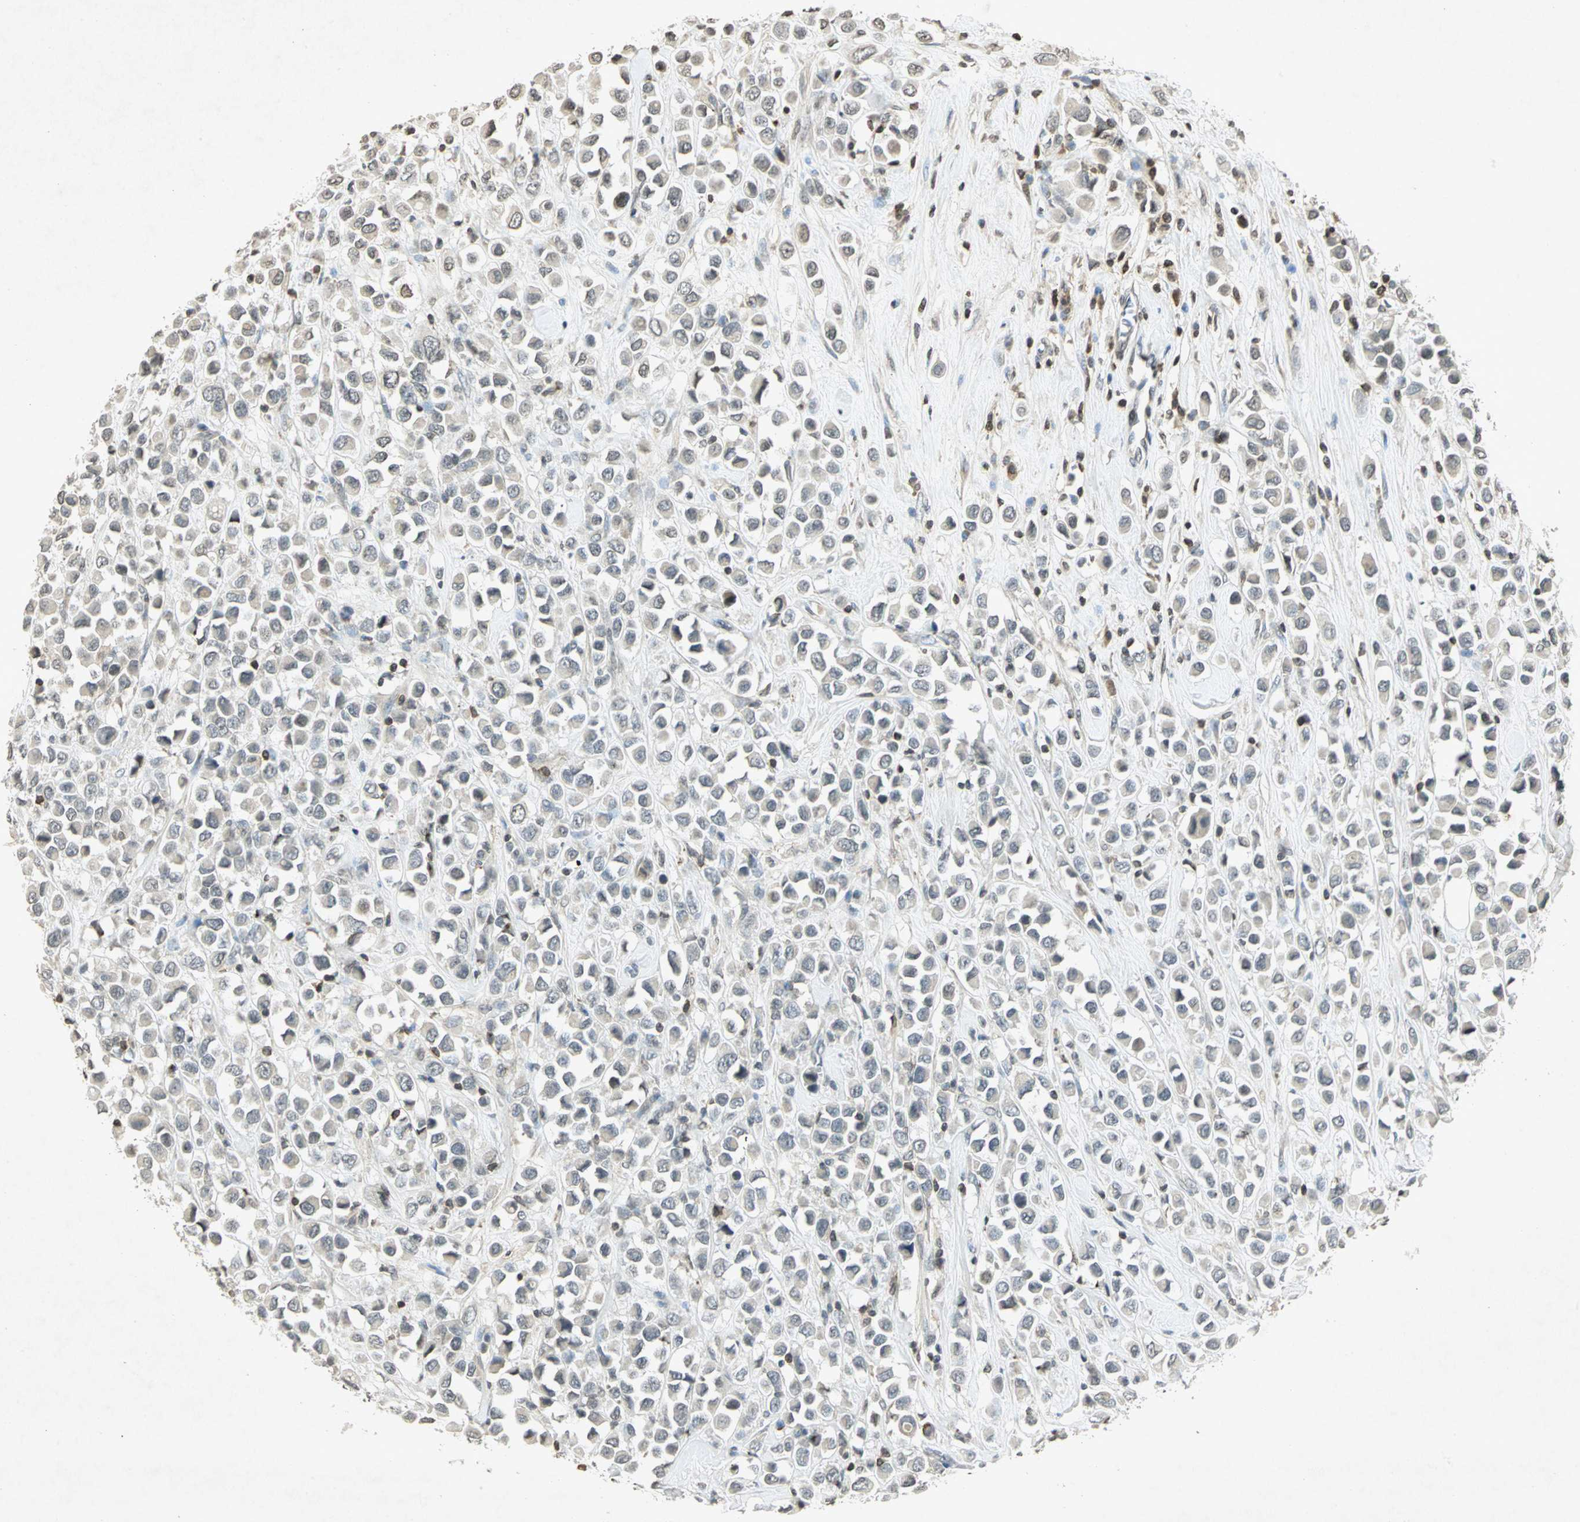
{"staining": {"intensity": "negative", "quantity": "none", "location": "none"}, "tissue": "breast cancer", "cell_type": "Tumor cells", "image_type": "cancer", "snomed": [{"axis": "morphology", "description": "Duct carcinoma"}, {"axis": "topography", "description": "Breast"}], "caption": "Protein analysis of breast invasive ductal carcinoma reveals no significant staining in tumor cells.", "gene": "IL16", "patient": {"sex": "female", "age": 61}}